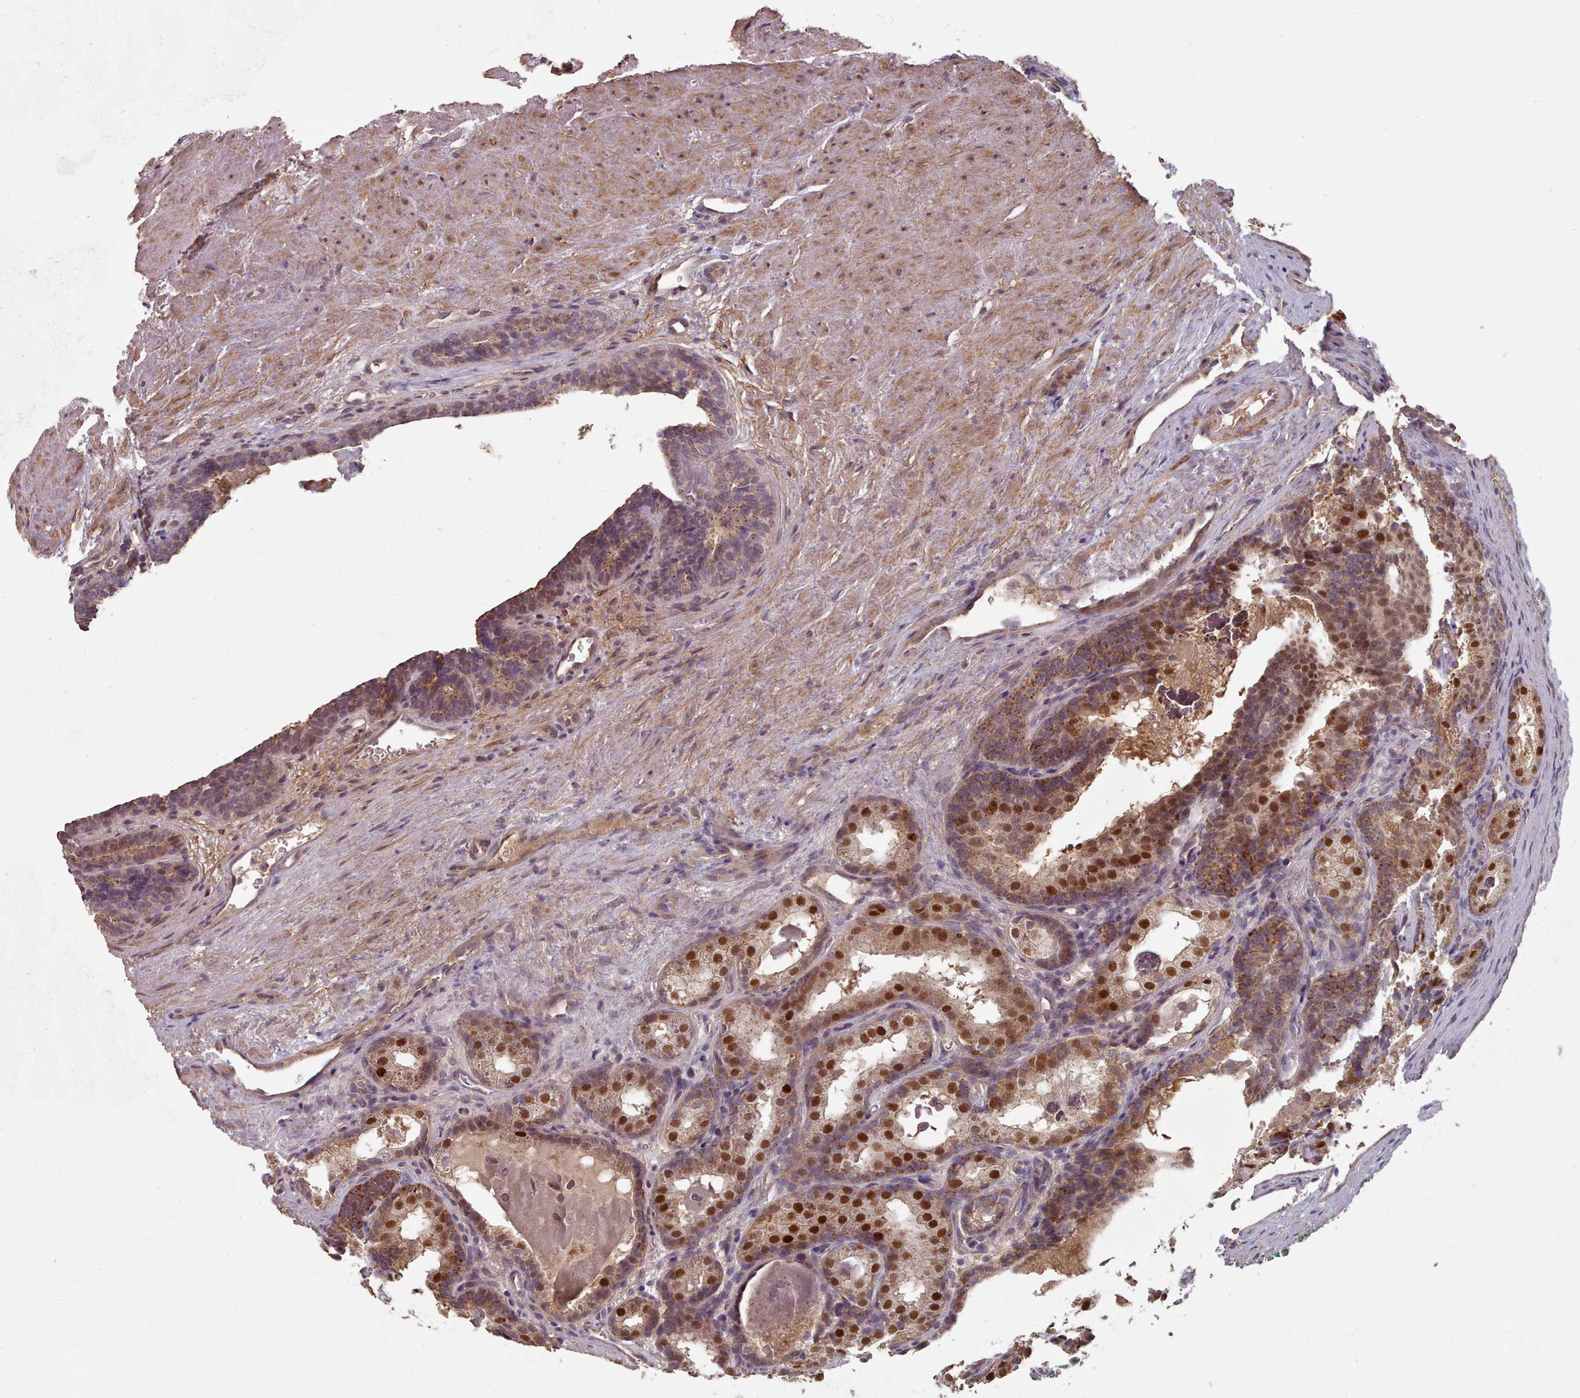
{"staining": {"intensity": "strong", "quantity": ">75%", "location": "cytoplasmic/membranous,nuclear"}, "tissue": "prostate cancer", "cell_type": "Tumor cells", "image_type": "cancer", "snomed": [{"axis": "morphology", "description": "Adenocarcinoma, High grade"}, {"axis": "topography", "description": "Prostate"}], "caption": "Tumor cells display high levels of strong cytoplasmic/membranous and nuclear positivity in approximately >75% of cells in high-grade adenocarcinoma (prostate).", "gene": "ERCC6L", "patient": {"sex": "male", "age": 62}}